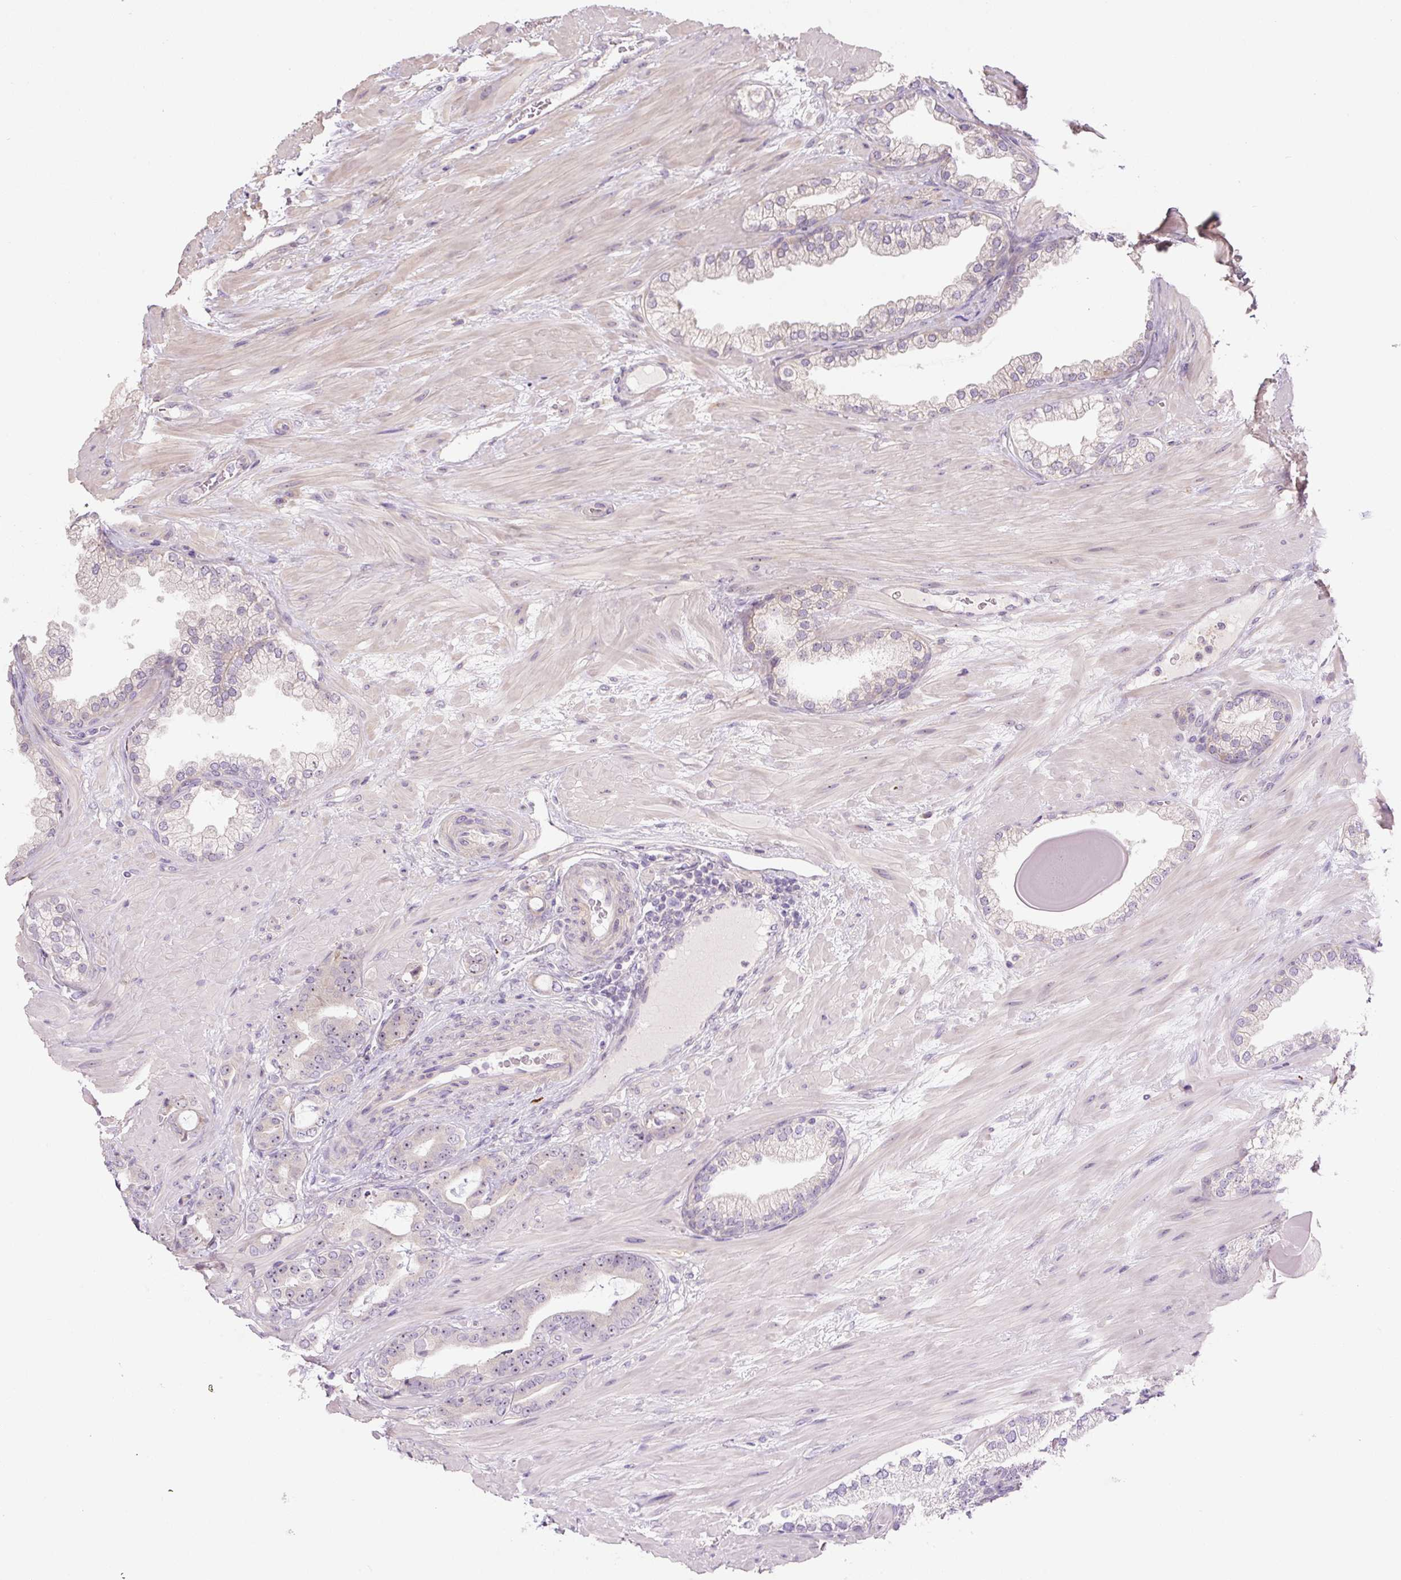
{"staining": {"intensity": "weak", "quantity": "<25%", "location": "nuclear"}, "tissue": "prostate cancer", "cell_type": "Tumor cells", "image_type": "cancer", "snomed": [{"axis": "morphology", "description": "Adenocarcinoma, Low grade"}, {"axis": "topography", "description": "Prostate"}], "caption": "High magnification brightfield microscopy of adenocarcinoma (low-grade) (prostate) stained with DAB (brown) and counterstained with hematoxylin (blue): tumor cells show no significant staining.", "gene": "TMEM151B", "patient": {"sex": "male", "age": 61}}